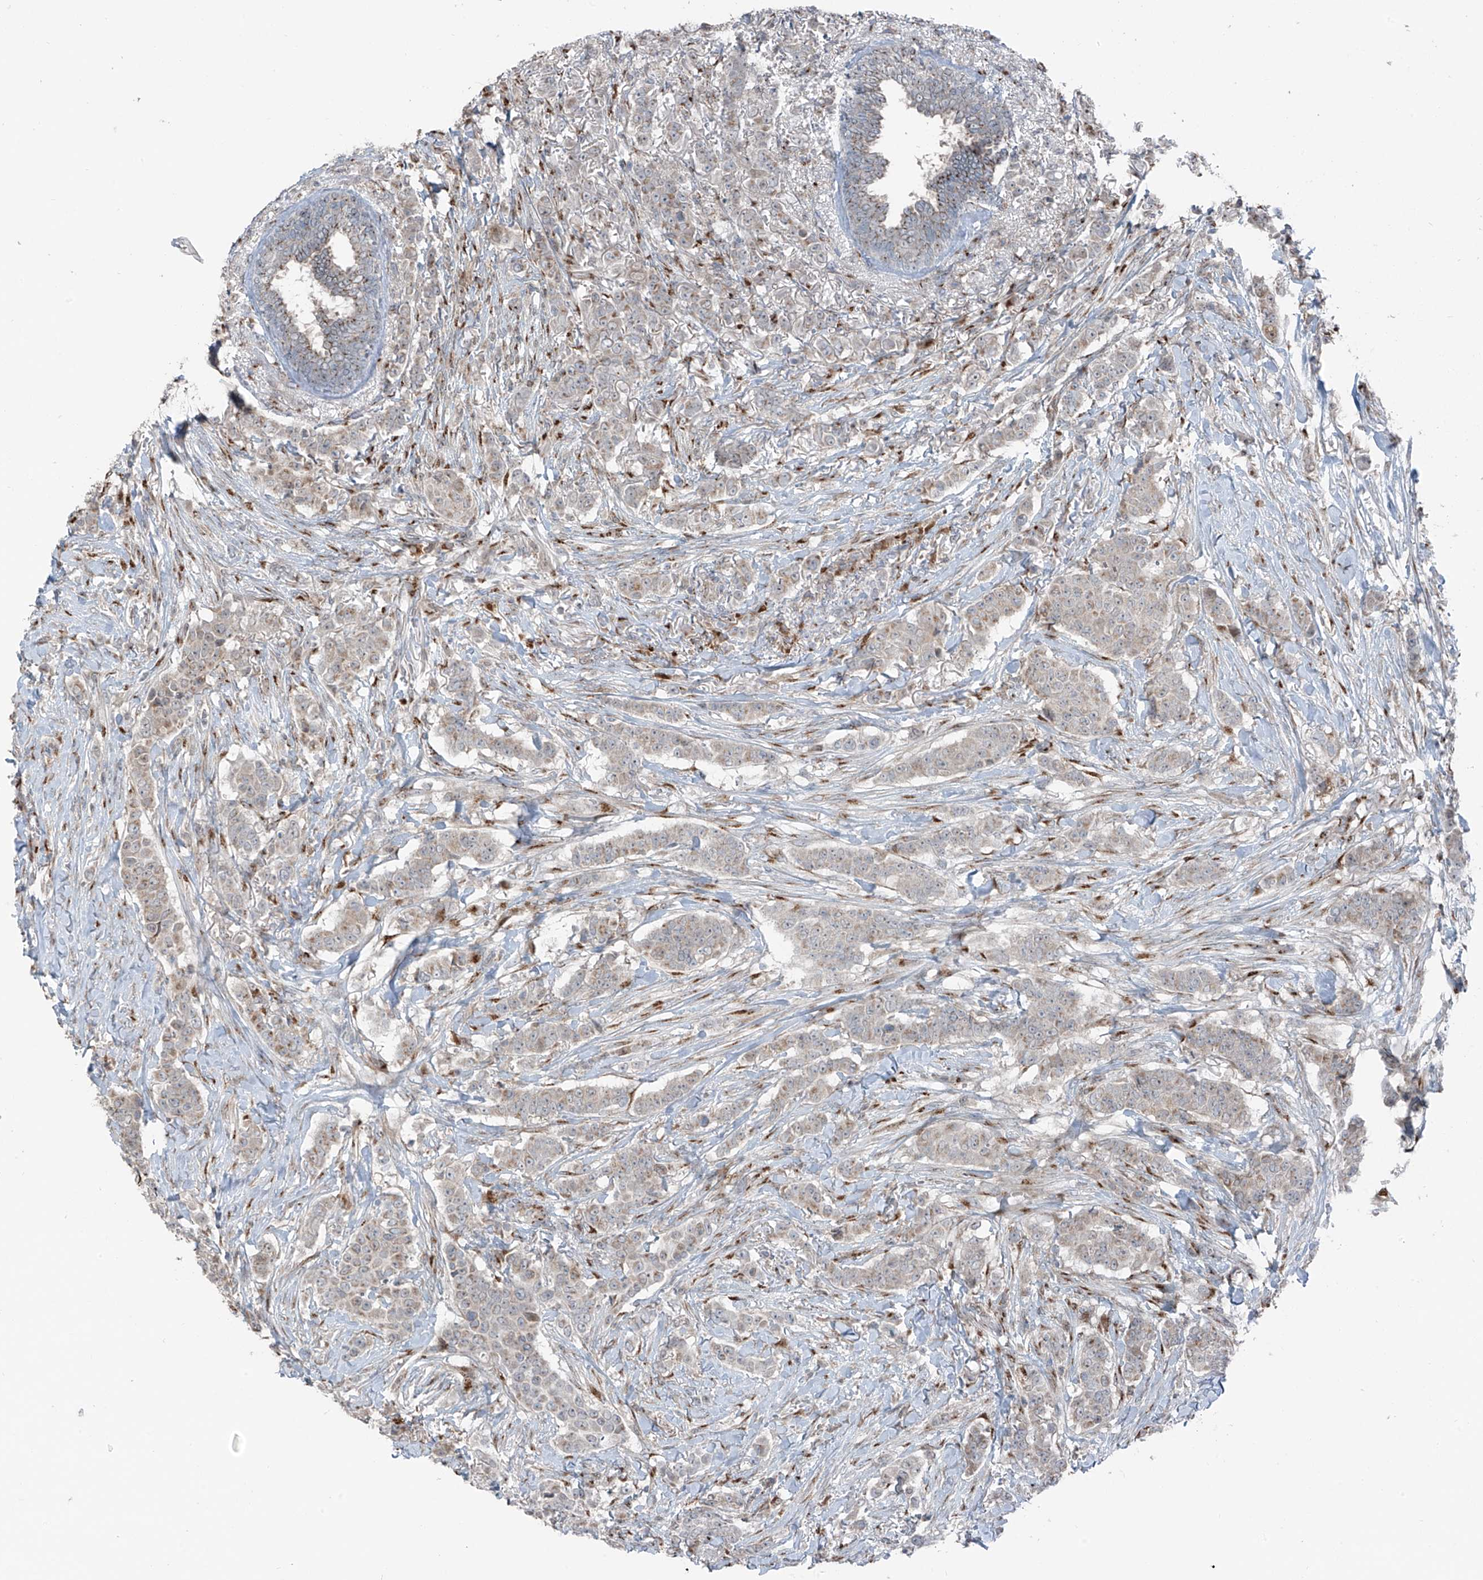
{"staining": {"intensity": "weak", "quantity": "25%-75%", "location": "cytoplasmic/membranous"}, "tissue": "breast cancer", "cell_type": "Tumor cells", "image_type": "cancer", "snomed": [{"axis": "morphology", "description": "Duct carcinoma"}, {"axis": "topography", "description": "Breast"}], "caption": "A brown stain labels weak cytoplasmic/membranous staining of a protein in intraductal carcinoma (breast) tumor cells.", "gene": "ERLEC1", "patient": {"sex": "female", "age": 40}}